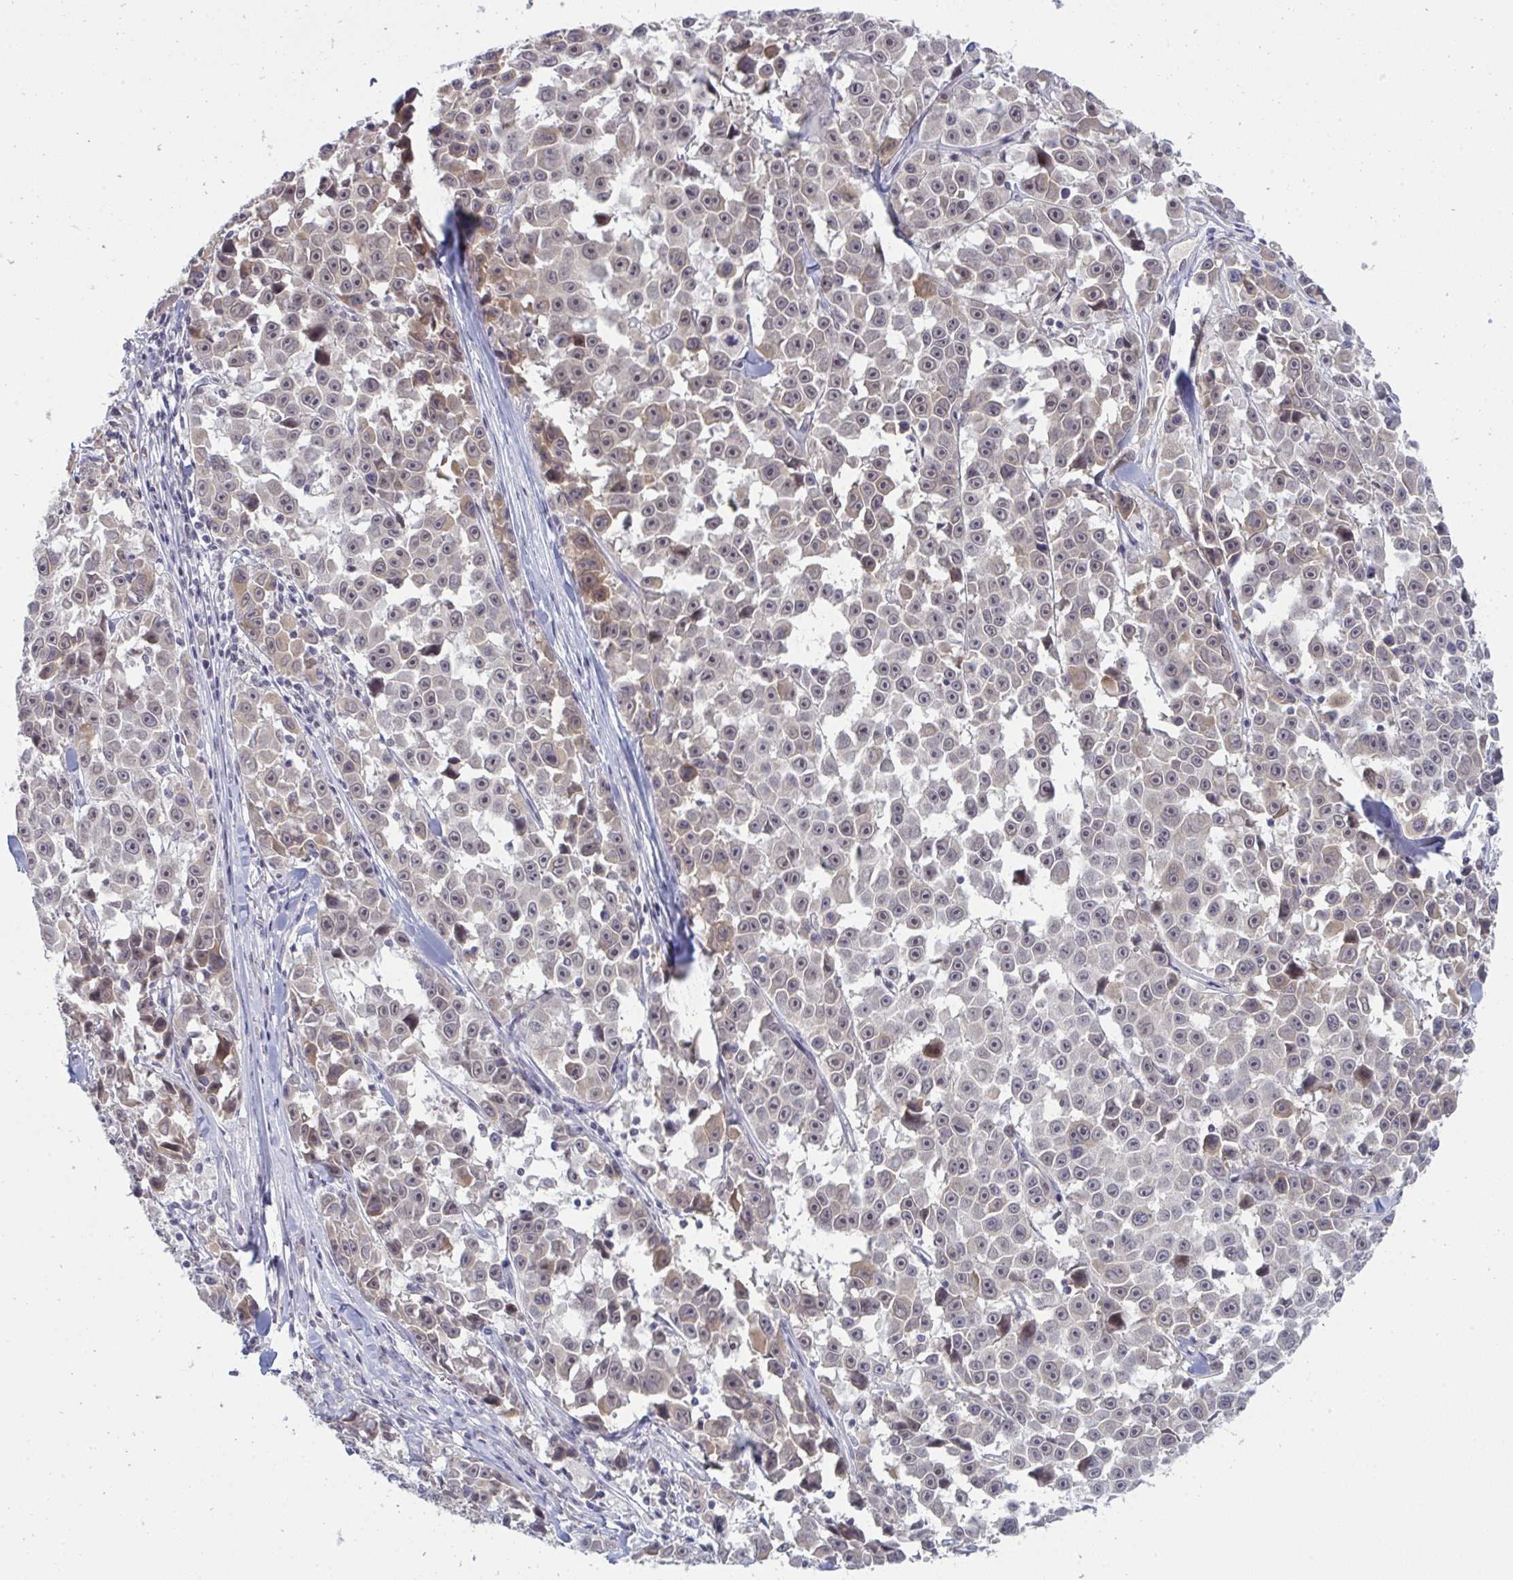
{"staining": {"intensity": "moderate", "quantity": "25%-75%", "location": "cytoplasmic/membranous"}, "tissue": "melanoma", "cell_type": "Tumor cells", "image_type": "cancer", "snomed": [{"axis": "morphology", "description": "Malignant melanoma, NOS"}, {"axis": "topography", "description": "Skin"}], "caption": "Tumor cells show medium levels of moderate cytoplasmic/membranous positivity in approximately 25%-75% of cells in human melanoma.", "gene": "ZNF784", "patient": {"sex": "female", "age": 66}}